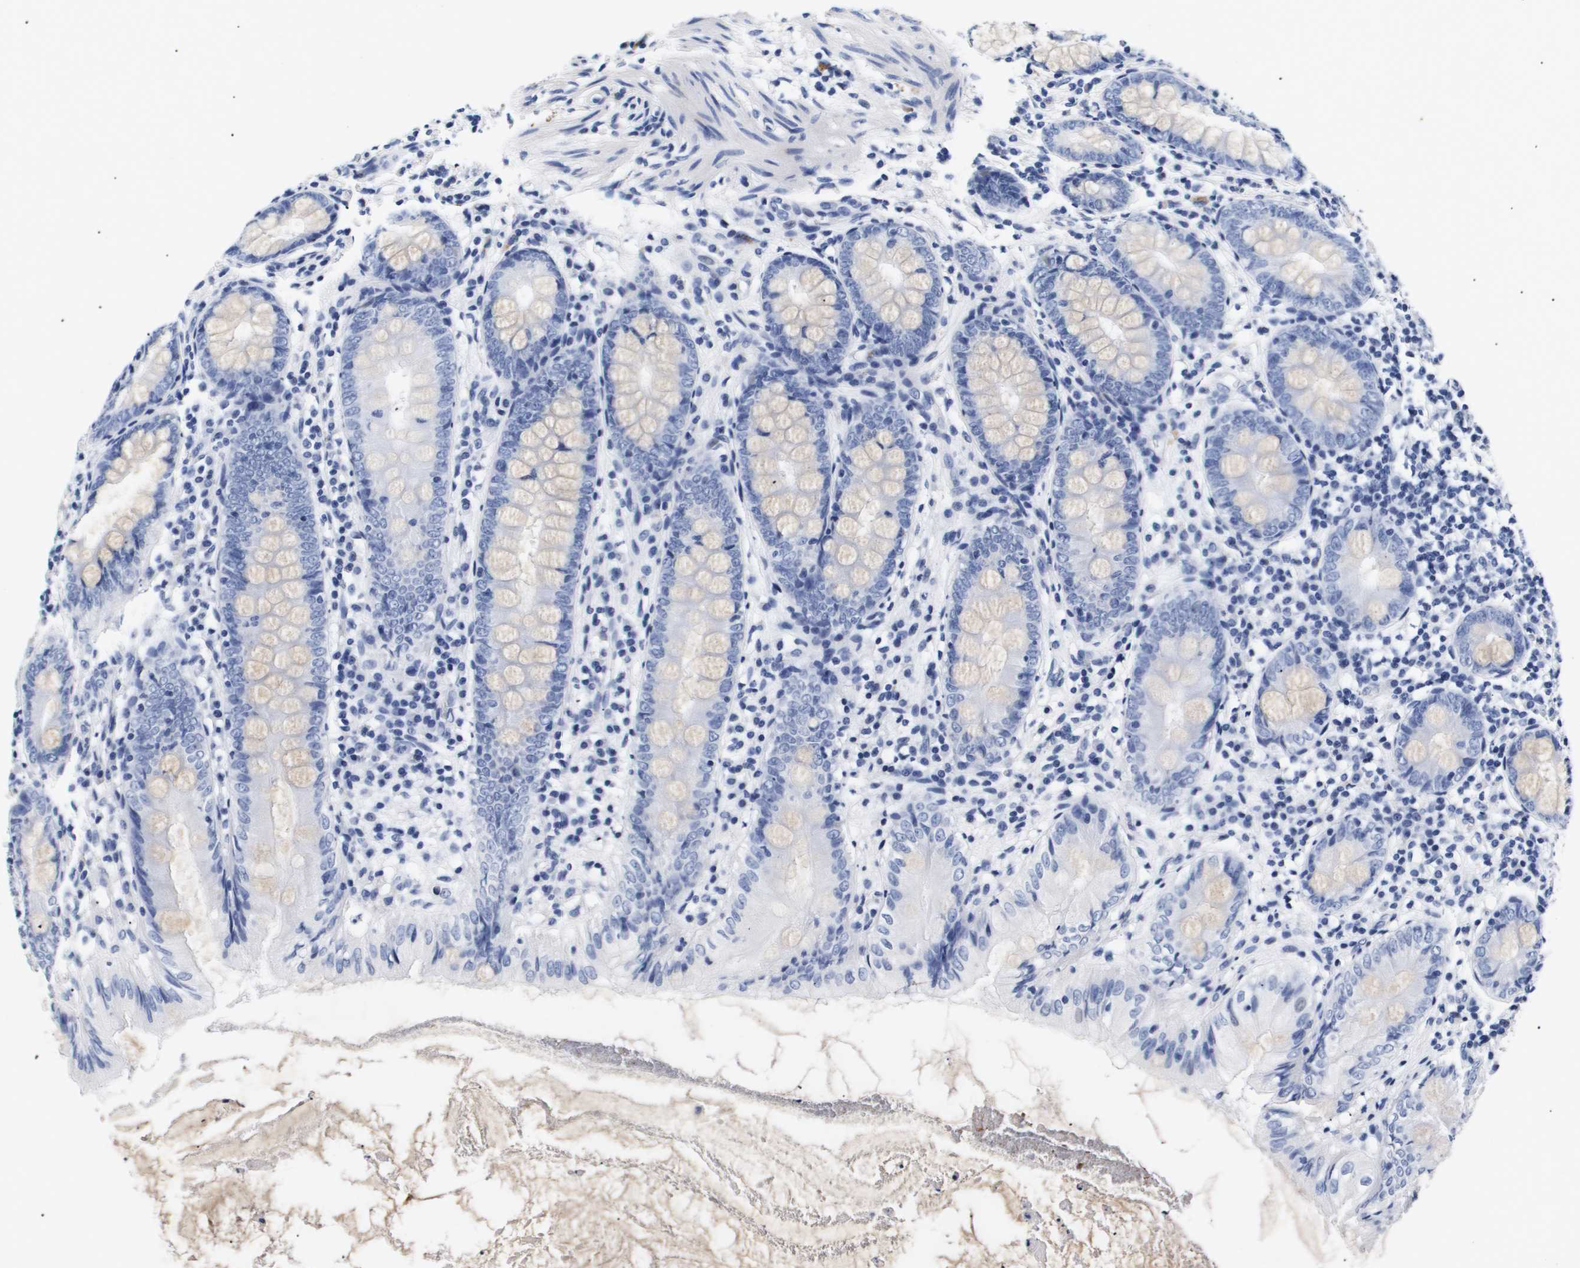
{"staining": {"intensity": "negative", "quantity": "none", "location": "none"}, "tissue": "appendix", "cell_type": "Glandular cells", "image_type": "normal", "snomed": [{"axis": "morphology", "description": "Normal tissue, NOS"}, {"axis": "topography", "description": "Appendix"}], "caption": "Glandular cells are negative for protein expression in benign human appendix. (Stains: DAB (3,3'-diaminobenzidine) immunohistochemistry (IHC) with hematoxylin counter stain, Microscopy: brightfield microscopy at high magnification).", "gene": "ATP6V0A4", "patient": {"sex": "female", "age": 77}}